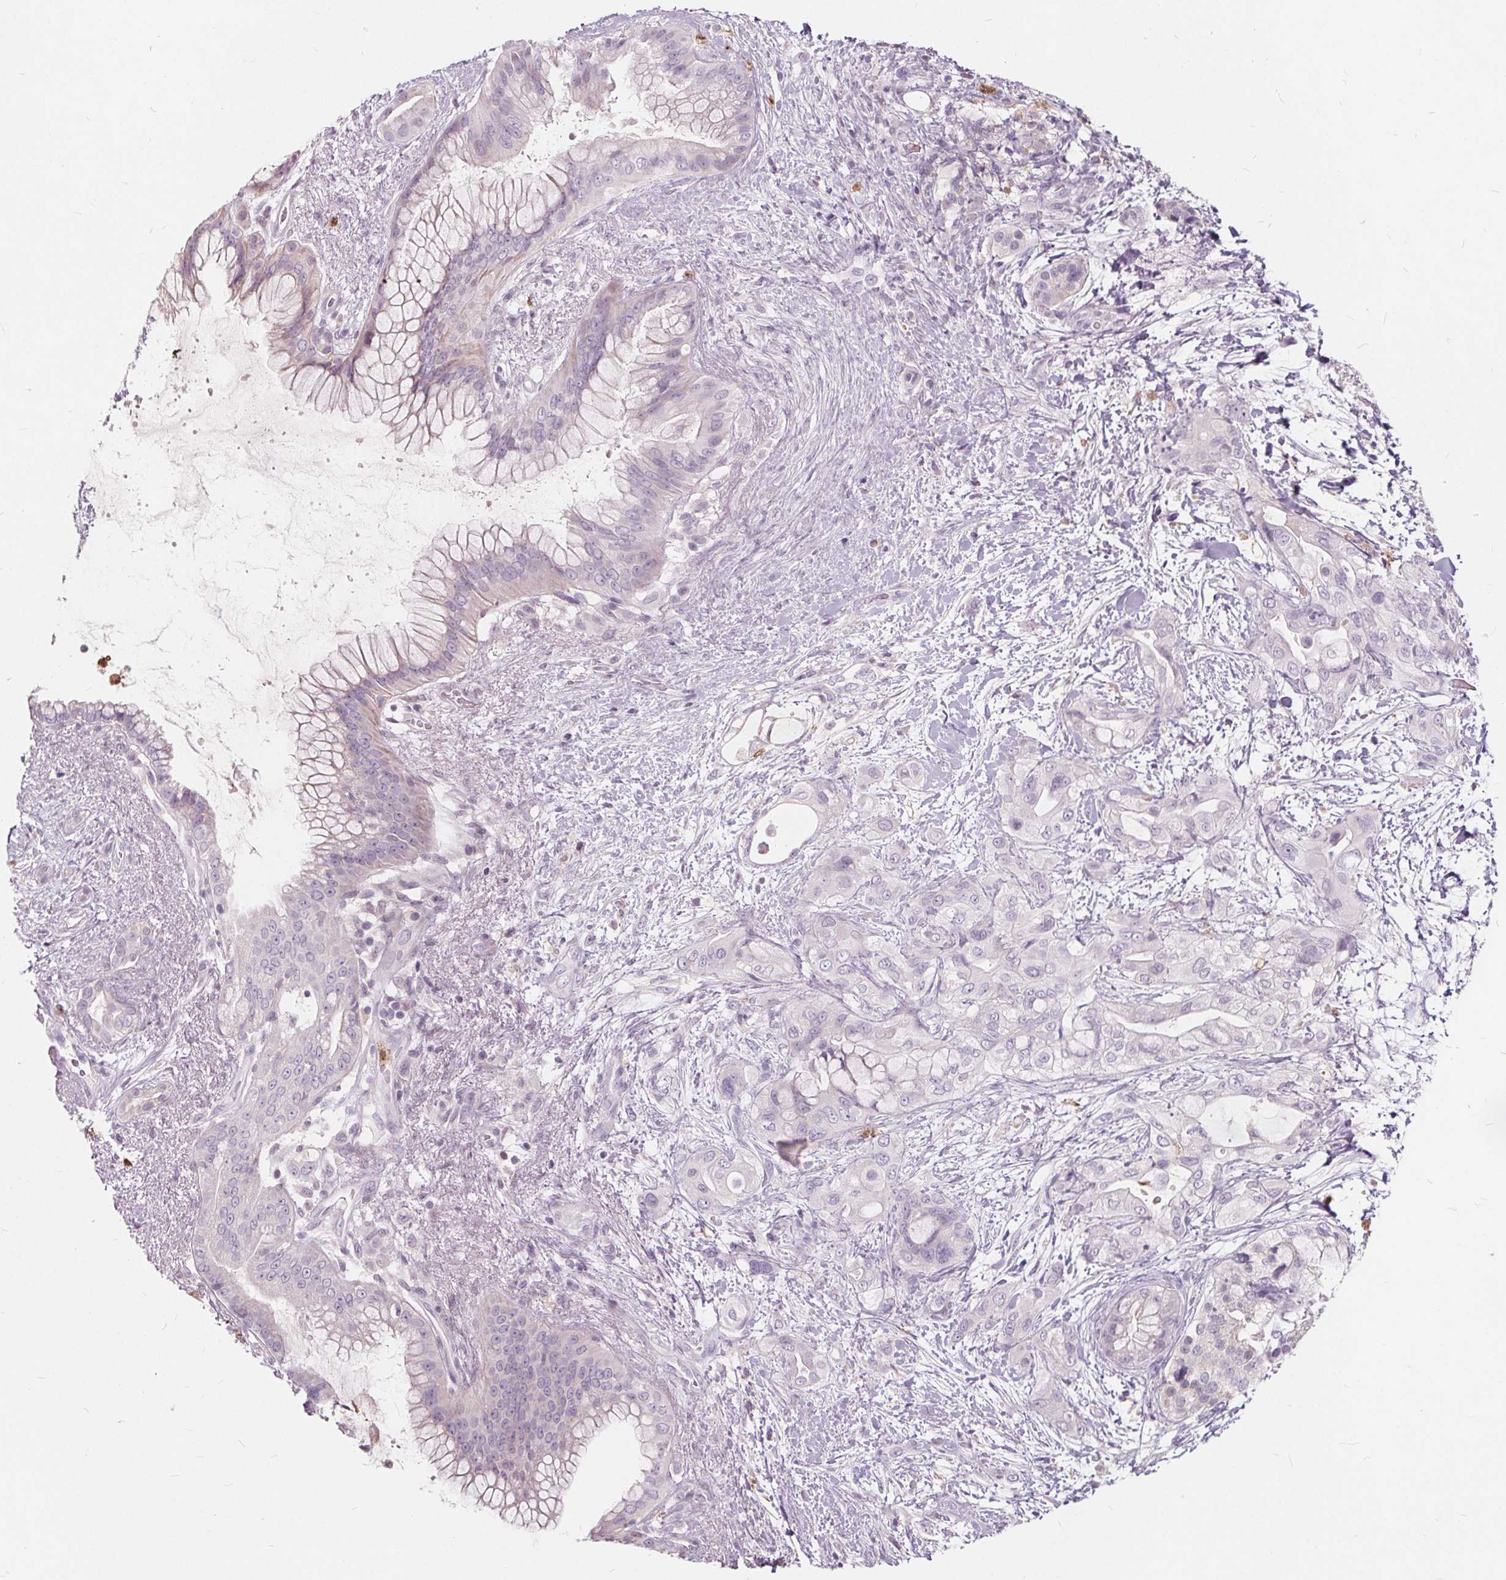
{"staining": {"intensity": "negative", "quantity": "none", "location": "none"}, "tissue": "pancreatic cancer", "cell_type": "Tumor cells", "image_type": "cancer", "snomed": [{"axis": "morphology", "description": "Adenocarcinoma, NOS"}, {"axis": "topography", "description": "Pancreas"}], "caption": "The photomicrograph shows no staining of tumor cells in pancreatic cancer (adenocarcinoma). (DAB immunohistochemistry visualized using brightfield microscopy, high magnification).", "gene": "HAAO", "patient": {"sex": "male", "age": 71}}